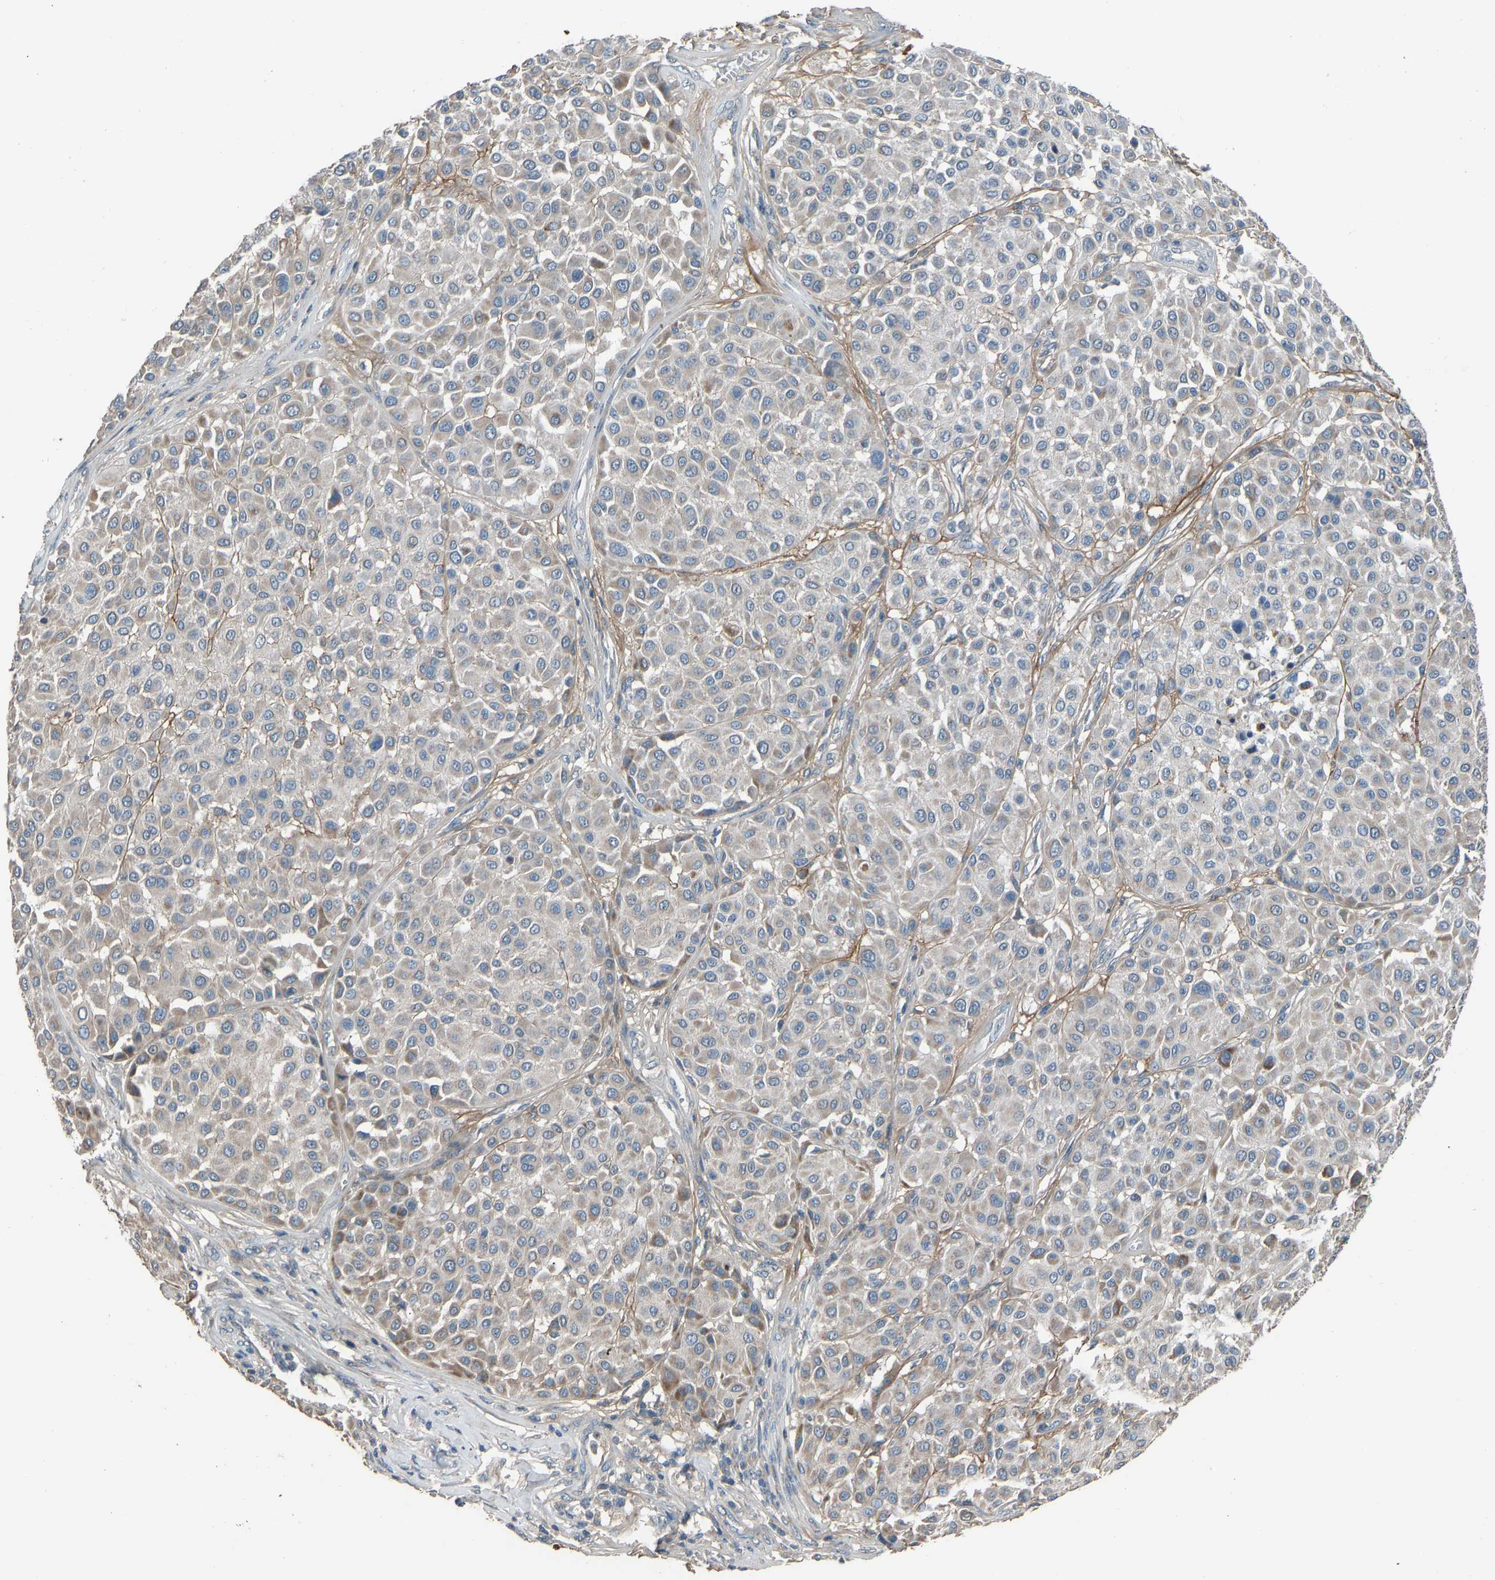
{"staining": {"intensity": "negative", "quantity": "none", "location": "none"}, "tissue": "melanoma", "cell_type": "Tumor cells", "image_type": "cancer", "snomed": [{"axis": "morphology", "description": "Malignant melanoma, Metastatic site"}, {"axis": "topography", "description": "Soft tissue"}], "caption": "Tumor cells are negative for brown protein staining in malignant melanoma (metastatic site). (Stains: DAB immunohistochemistry (IHC) with hematoxylin counter stain, Microscopy: brightfield microscopy at high magnification).", "gene": "TGFBR3", "patient": {"sex": "male", "age": 41}}